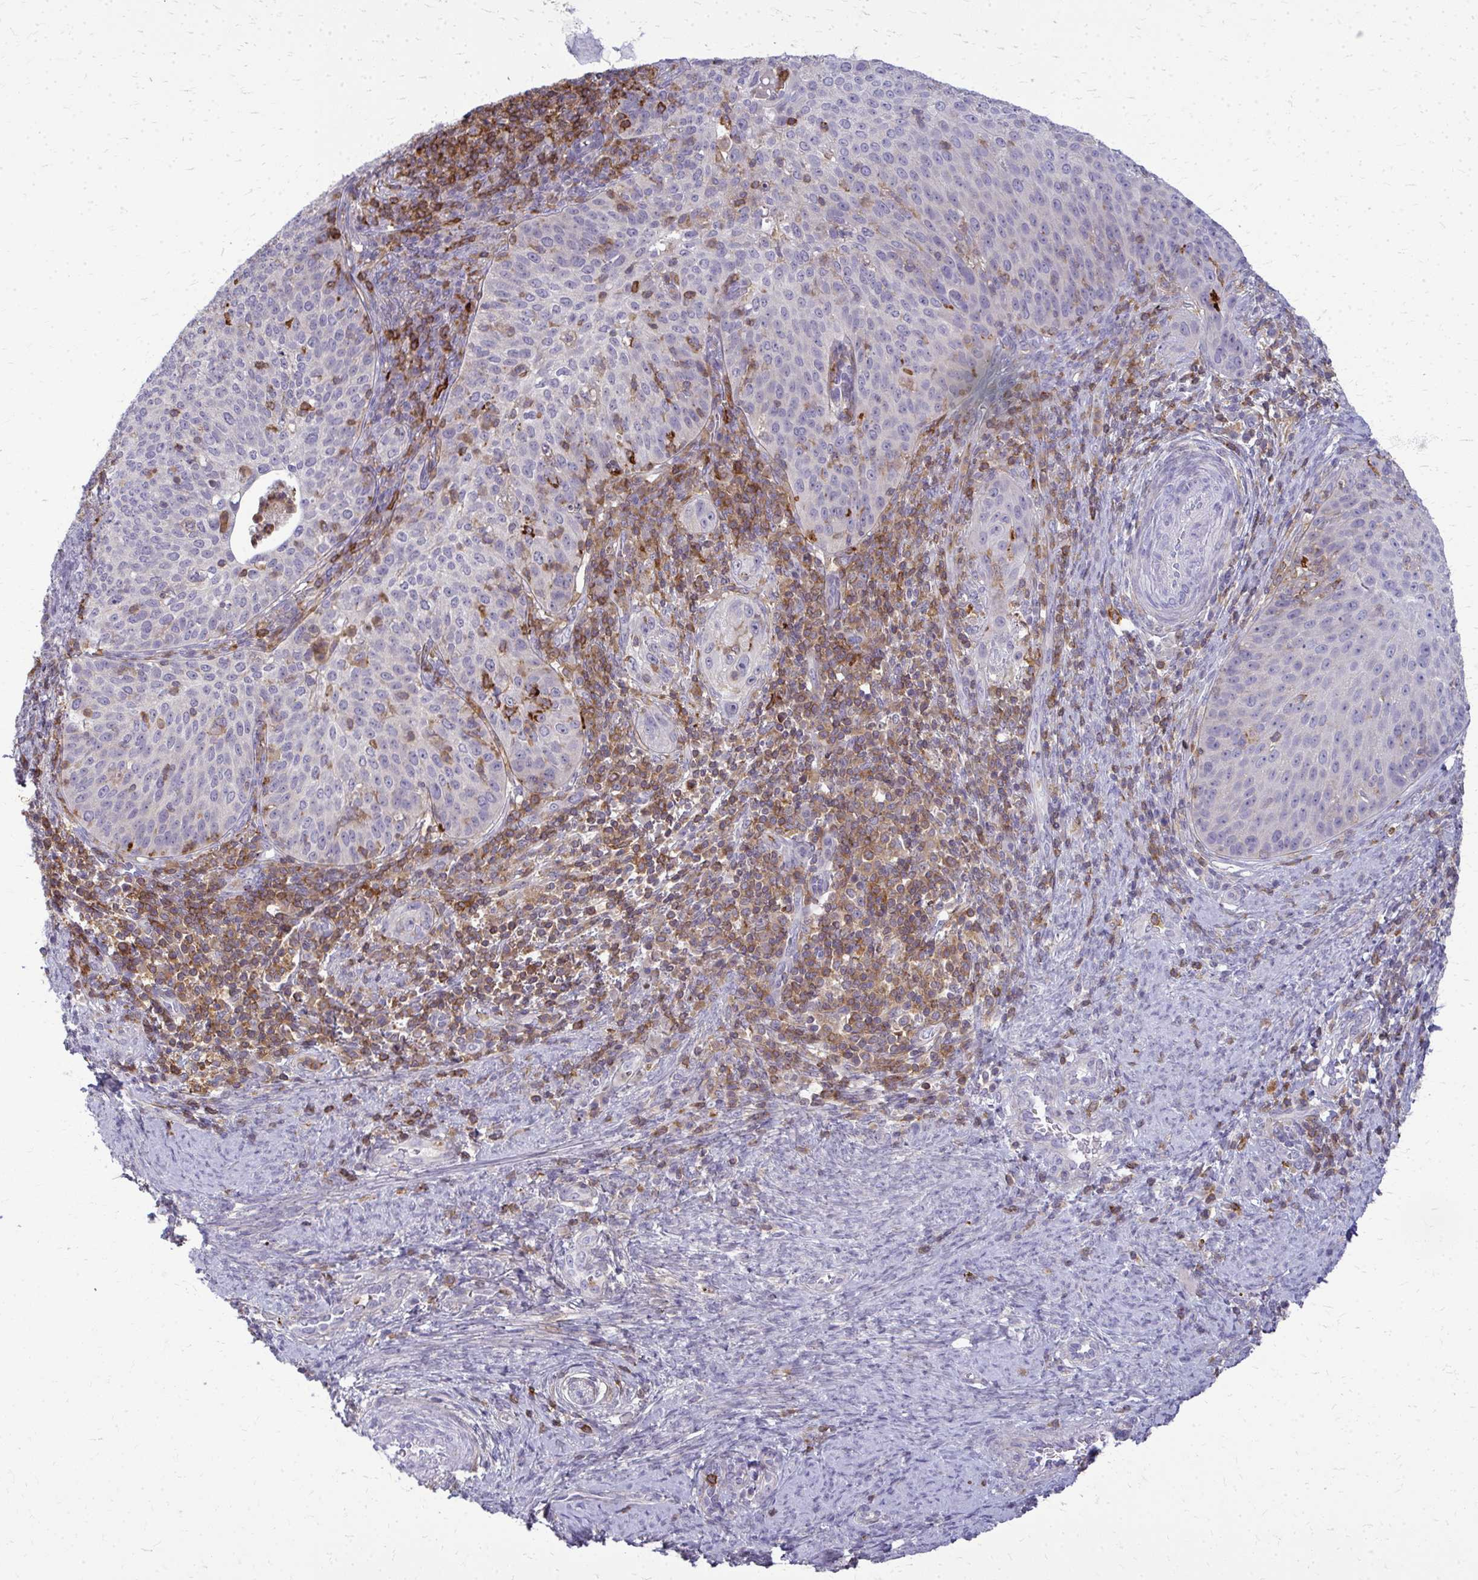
{"staining": {"intensity": "negative", "quantity": "none", "location": "none"}, "tissue": "cervical cancer", "cell_type": "Tumor cells", "image_type": "cancer", "snomed": [{"axis": "morphology", "description": "Squamous cell carcinoma, NOS"}, {"axis": "topography", "description": "Cervix"}], "caption": "IHC of cervical cancer demonstrates no positivity in tumor cells.", "gene": "AP5M1", "patient": {"sex": "female", "age": 30}}